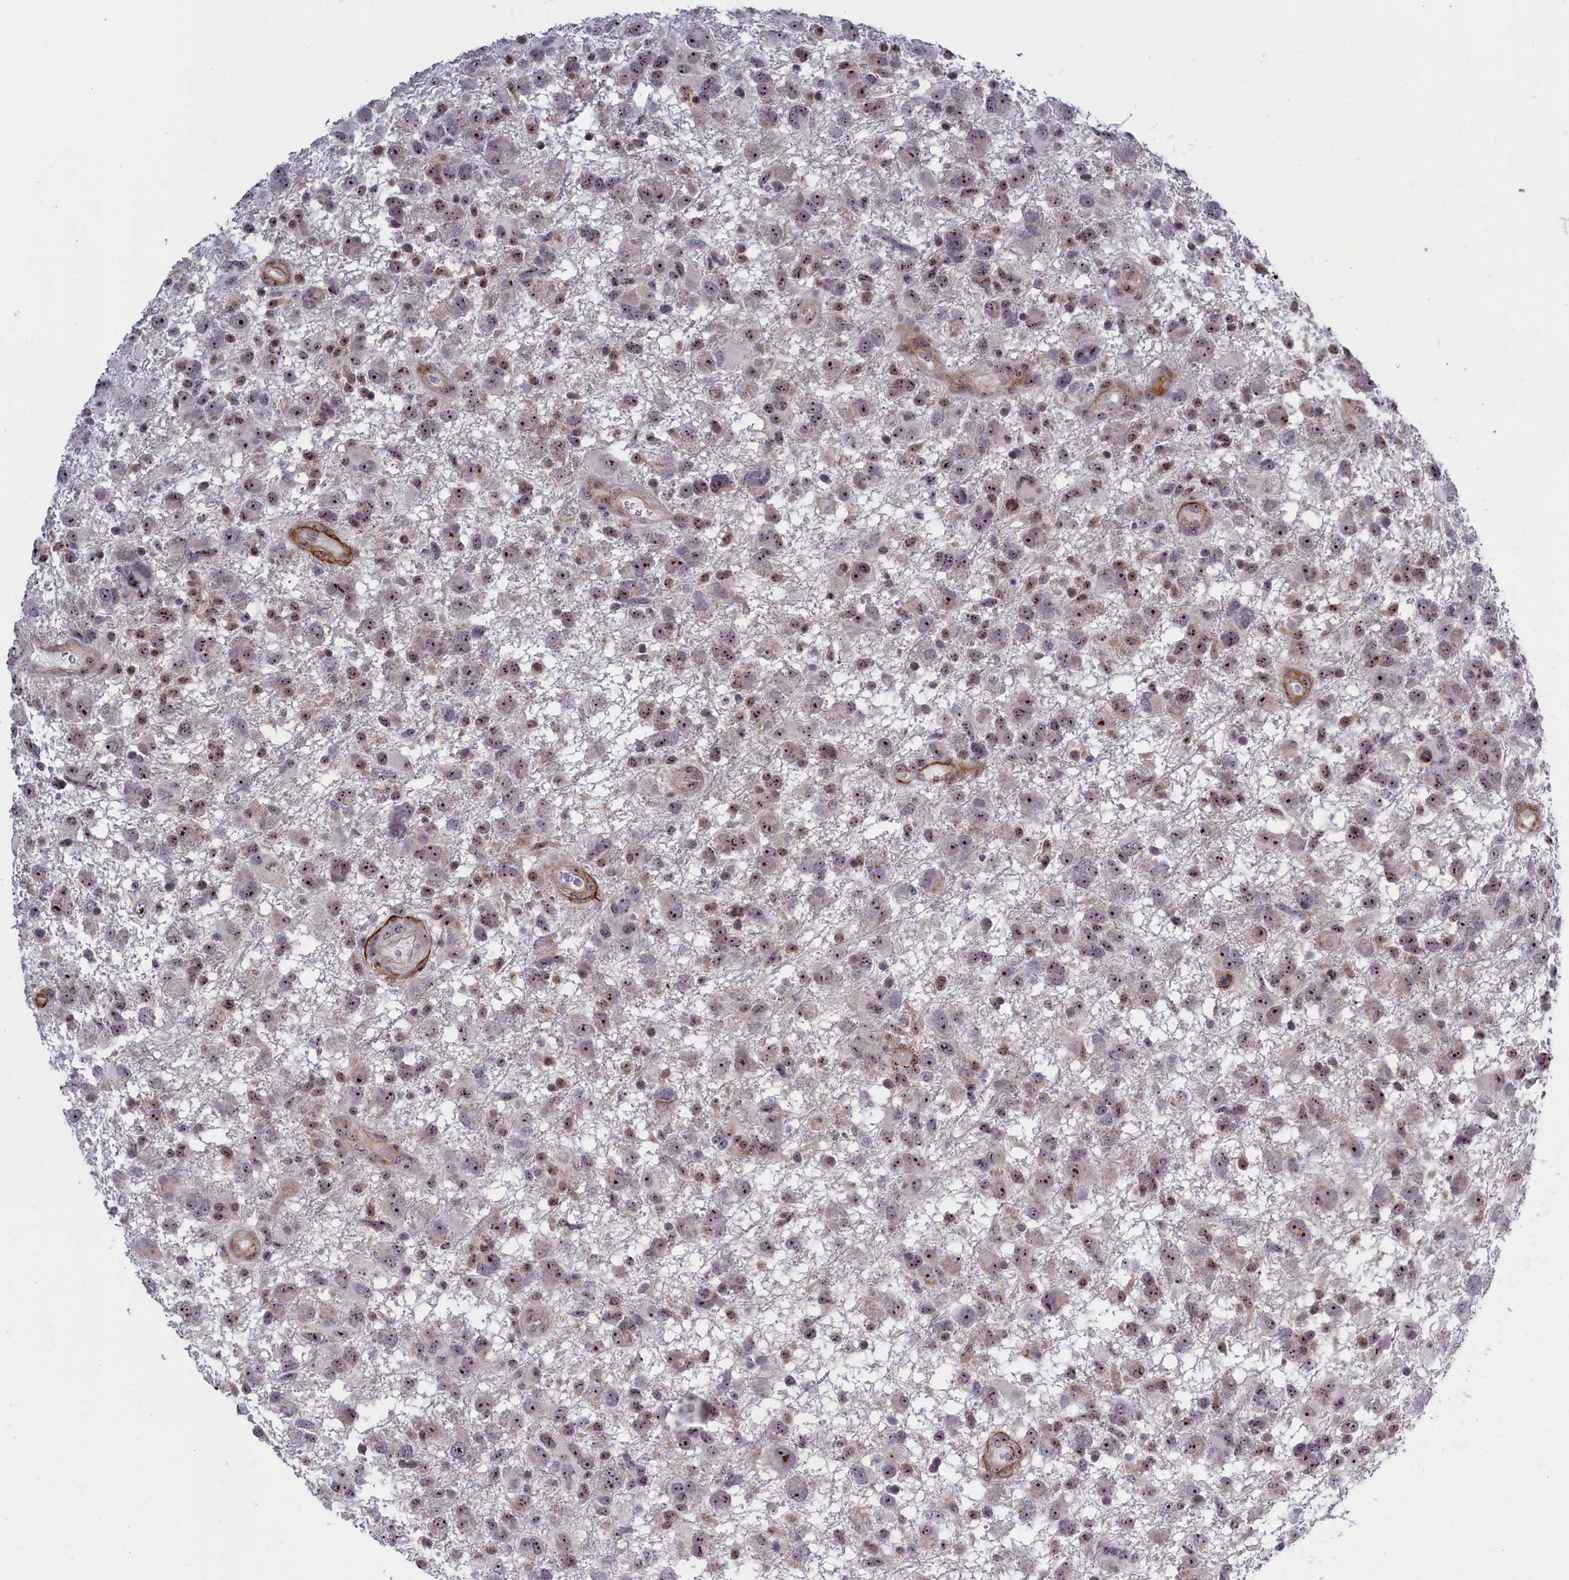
{"staining": {"intensity": "strong", "quantity": ">75%", "location": "nuclear"}, "tissue": "glioma", "cell_type": "Tumor cells", "image_type": "cancer", "snomed": [{"axis": "morphology", "description": "Glioma, malignant, High grade"}, {"axis": "topography", "description": "Brain"}], "caption": "Human malignant high-grade glioma stained for a protein (brown) displays strong nuclear positive positivity in about >75% of tumor cells.", "gene": "PPAN", "patient": {"sex": "male", "age": 61}}